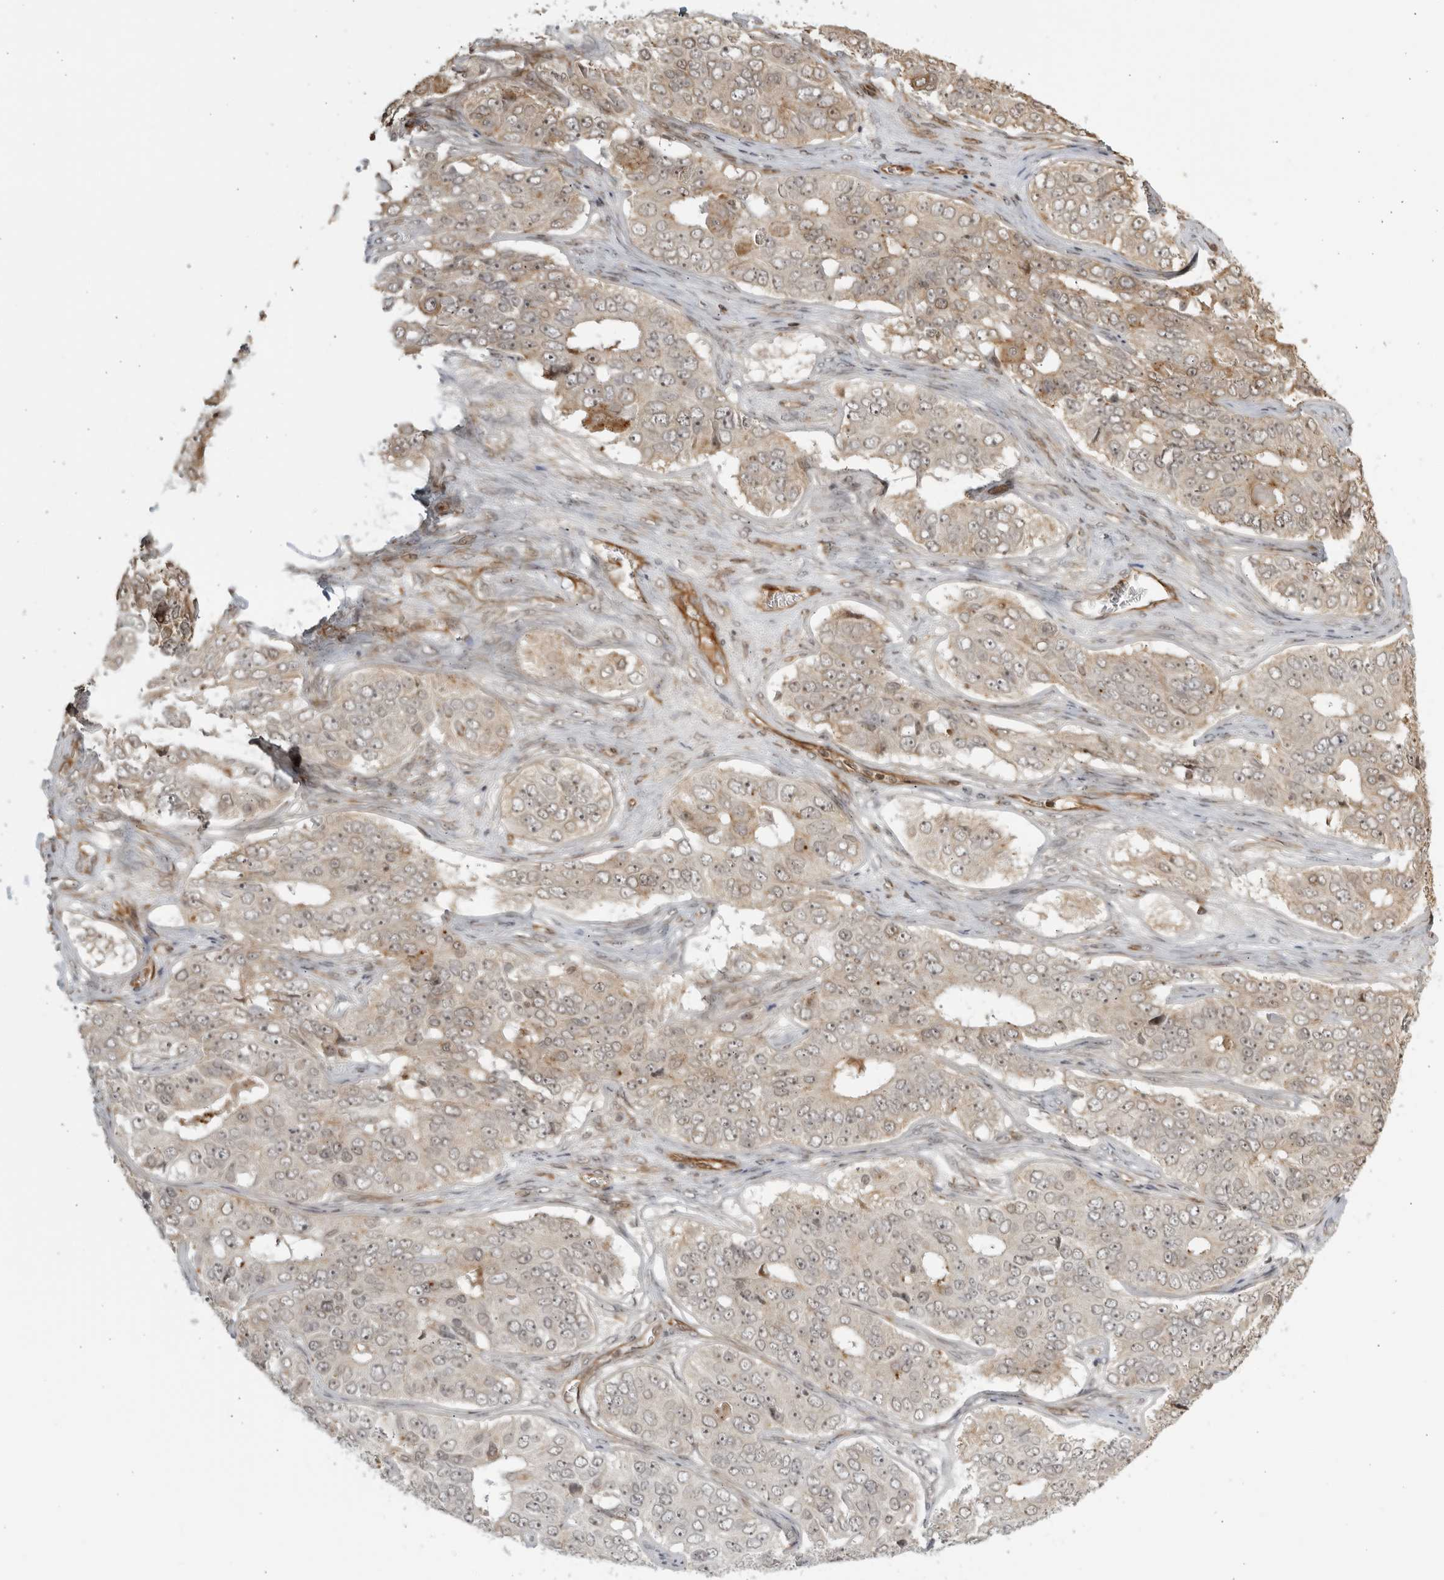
{"staining": {"intensity": "weak", "quantity": "25%-75%", "location": "cytoplasmic/membranous,nuclear"}, "tissue": "ovarian cancer", "cell_type": "Tumor cells", "image_type": "cancer", "snomed": [{"axis": "morphology", "description": "Carcinoma, endometroid"}, {"axis": "topography", "description": "Ovary"}], "caption": "The photomicrograph exhibits immunohistochemical staining of ovarian cancer. There is weak cytoplasmic/membranous and nuclear staining is seen in approximately 25%-75% of tumor cells.", "gene": "TCF21", "patient": {"sex": "female", "age": 51}}